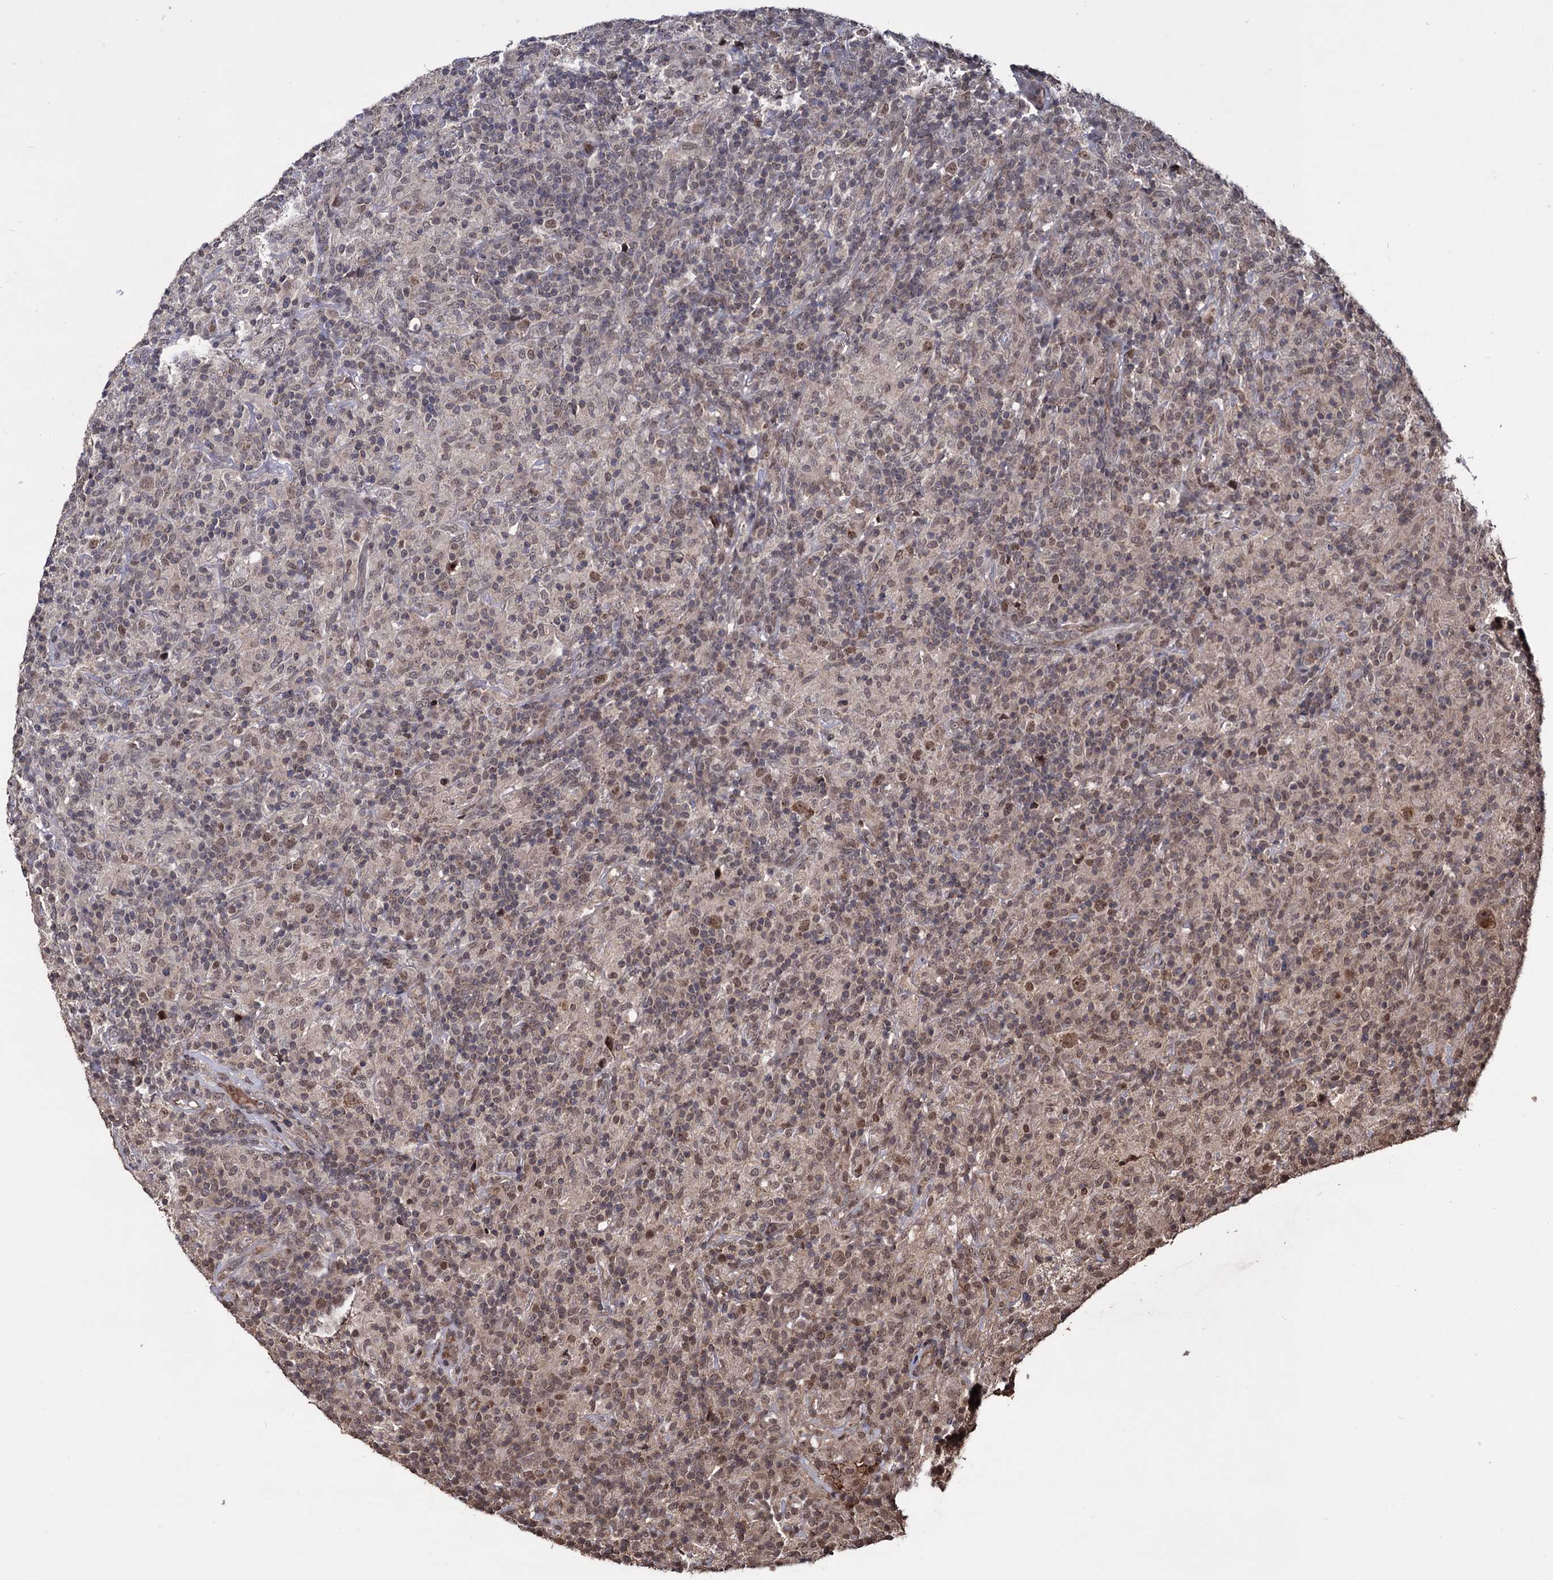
{"staining": {"intensity": "moderate", "quantity": ">75%", "location": "nuclear"}, "tissue": "lymphoma", "cell_type": "Tumor cells", "image_type": "cancer", "snomed": [{"axis": "morphology", "description": "Hodgkin's disease, NOS"}, {"axis": "topography", "description": "Lymph node"}], "caption": "A photomicrograph showing moderate nuclear staining in about >75% of tumor cells in lymphoma, as visualized by brown immunohistochemical staining.", "gene": "KLF5", "patient": {"sex": "male", "age": 70}}